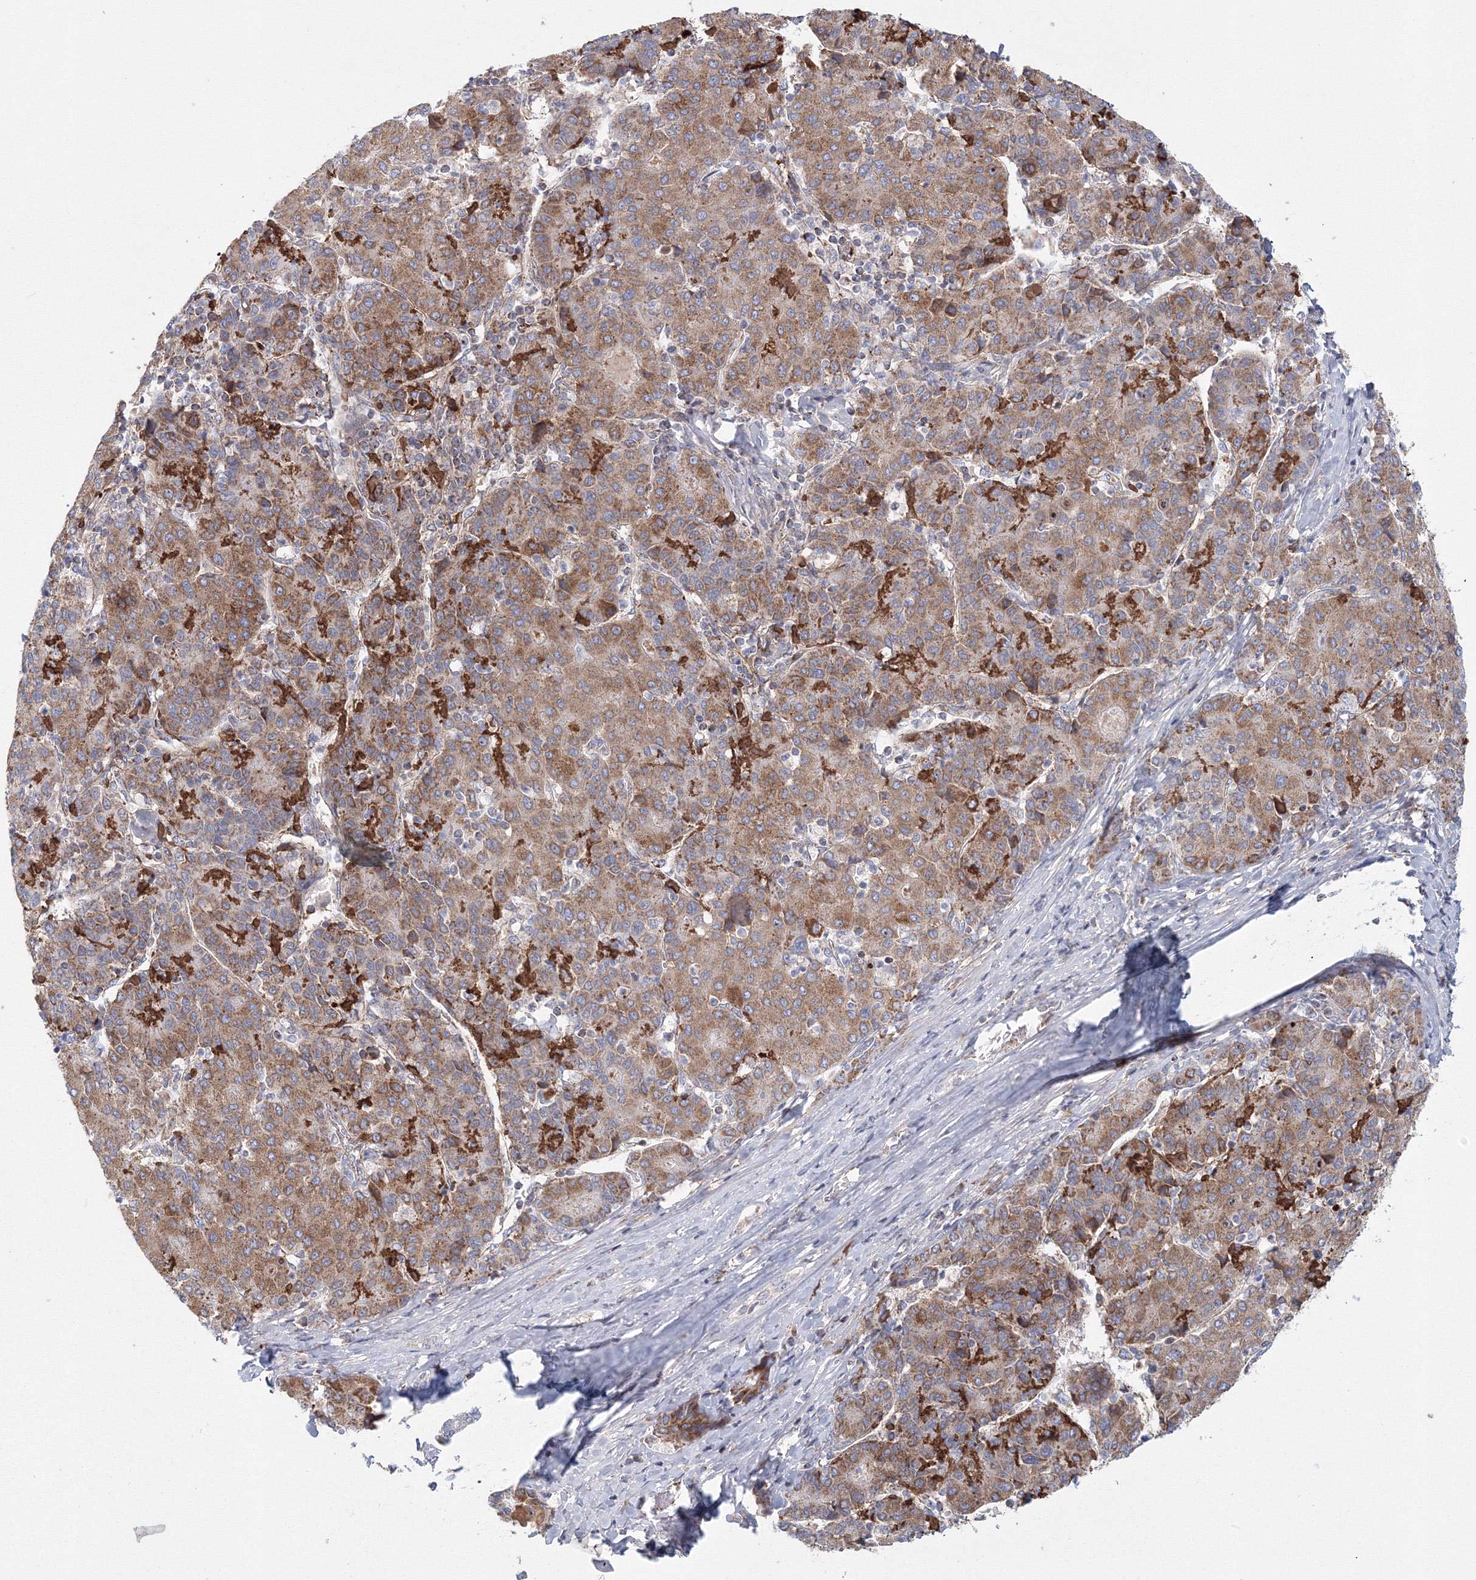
{"staining": {"intensity": "moderate", "quantity": ">75%", "location": "cytoplasmic/membranous"}, "tissue": "liver cancer", "cell_type": "Tumor cells", "image_type": "cancer", "snomed": [{"axis": "morphology", "description": "Carcinoma, Hepatocellular, NOS"}, {"axis": "topography", "description": "Liver"}], "caption": "This is a micrograph of immunohistochemistry (IHC) staining of liver cancer, which shows moderate expression in the cytoplasmic/membranous of tumor cells.", "gene": "GRPEL1", "patient": {"sex": "male", "age": 65}}